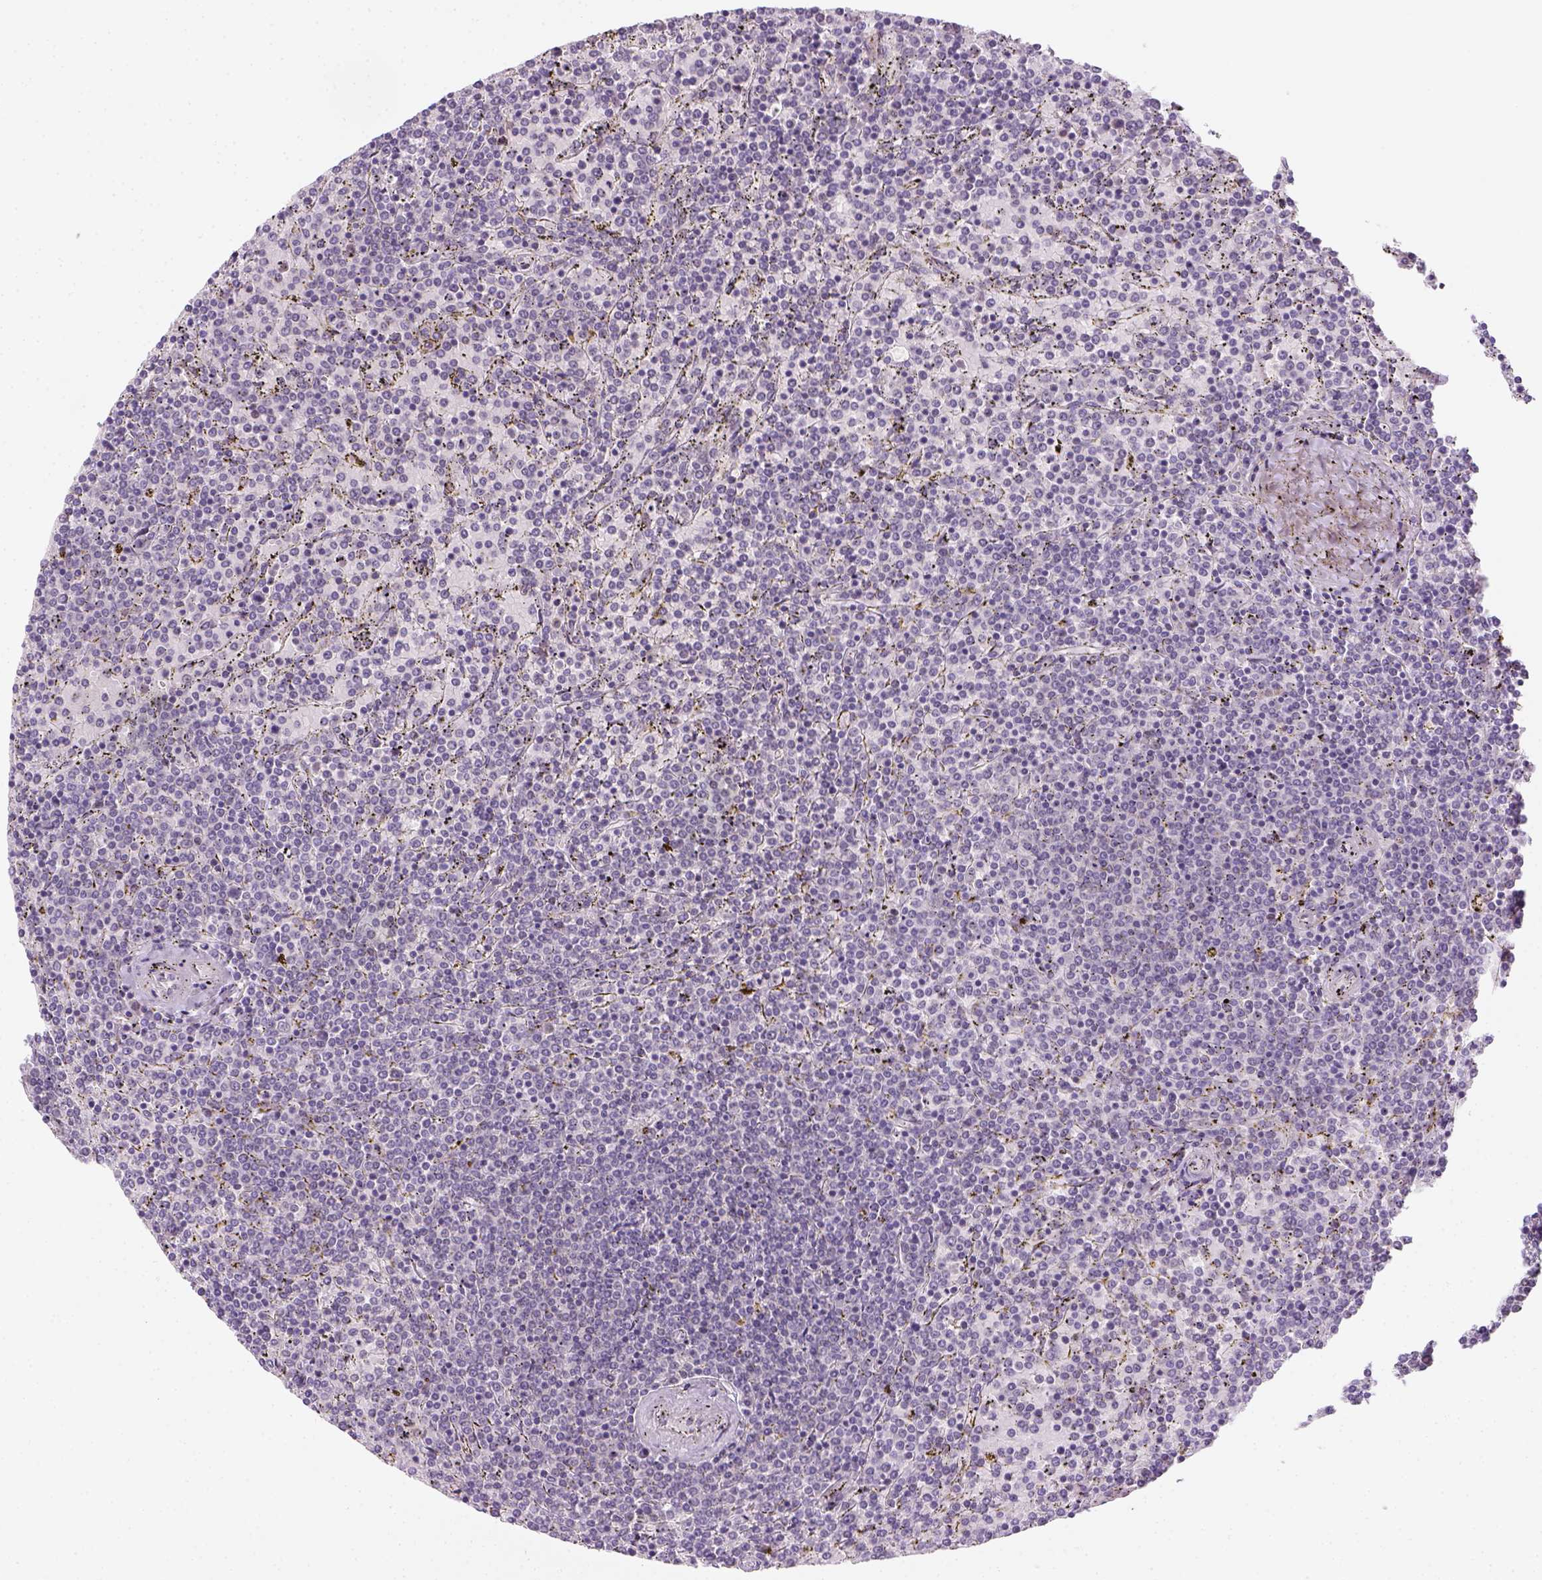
{"staining": {"intensity": "negative", "quantity": "none", "location": "none"}, "tissue": "lymphoma", "cell_type": "Tumor cells", "image_type": "cancer", "snomed": [{"axis": "morphology", "description": "Malignant lymphoma, non-Hodgkin's type, Low grade"}, {"axis": "topography", "description": "Spleen"}], "caption": "High power microscopy histopathology image of an IHC photomicrograph of low-grade malignant lymphoma, non-Hodgkin's type, revealing no significant expression in tumor cells.", "gene": "MAGEB3", "patient": {"sex": "female", "age": 77}}